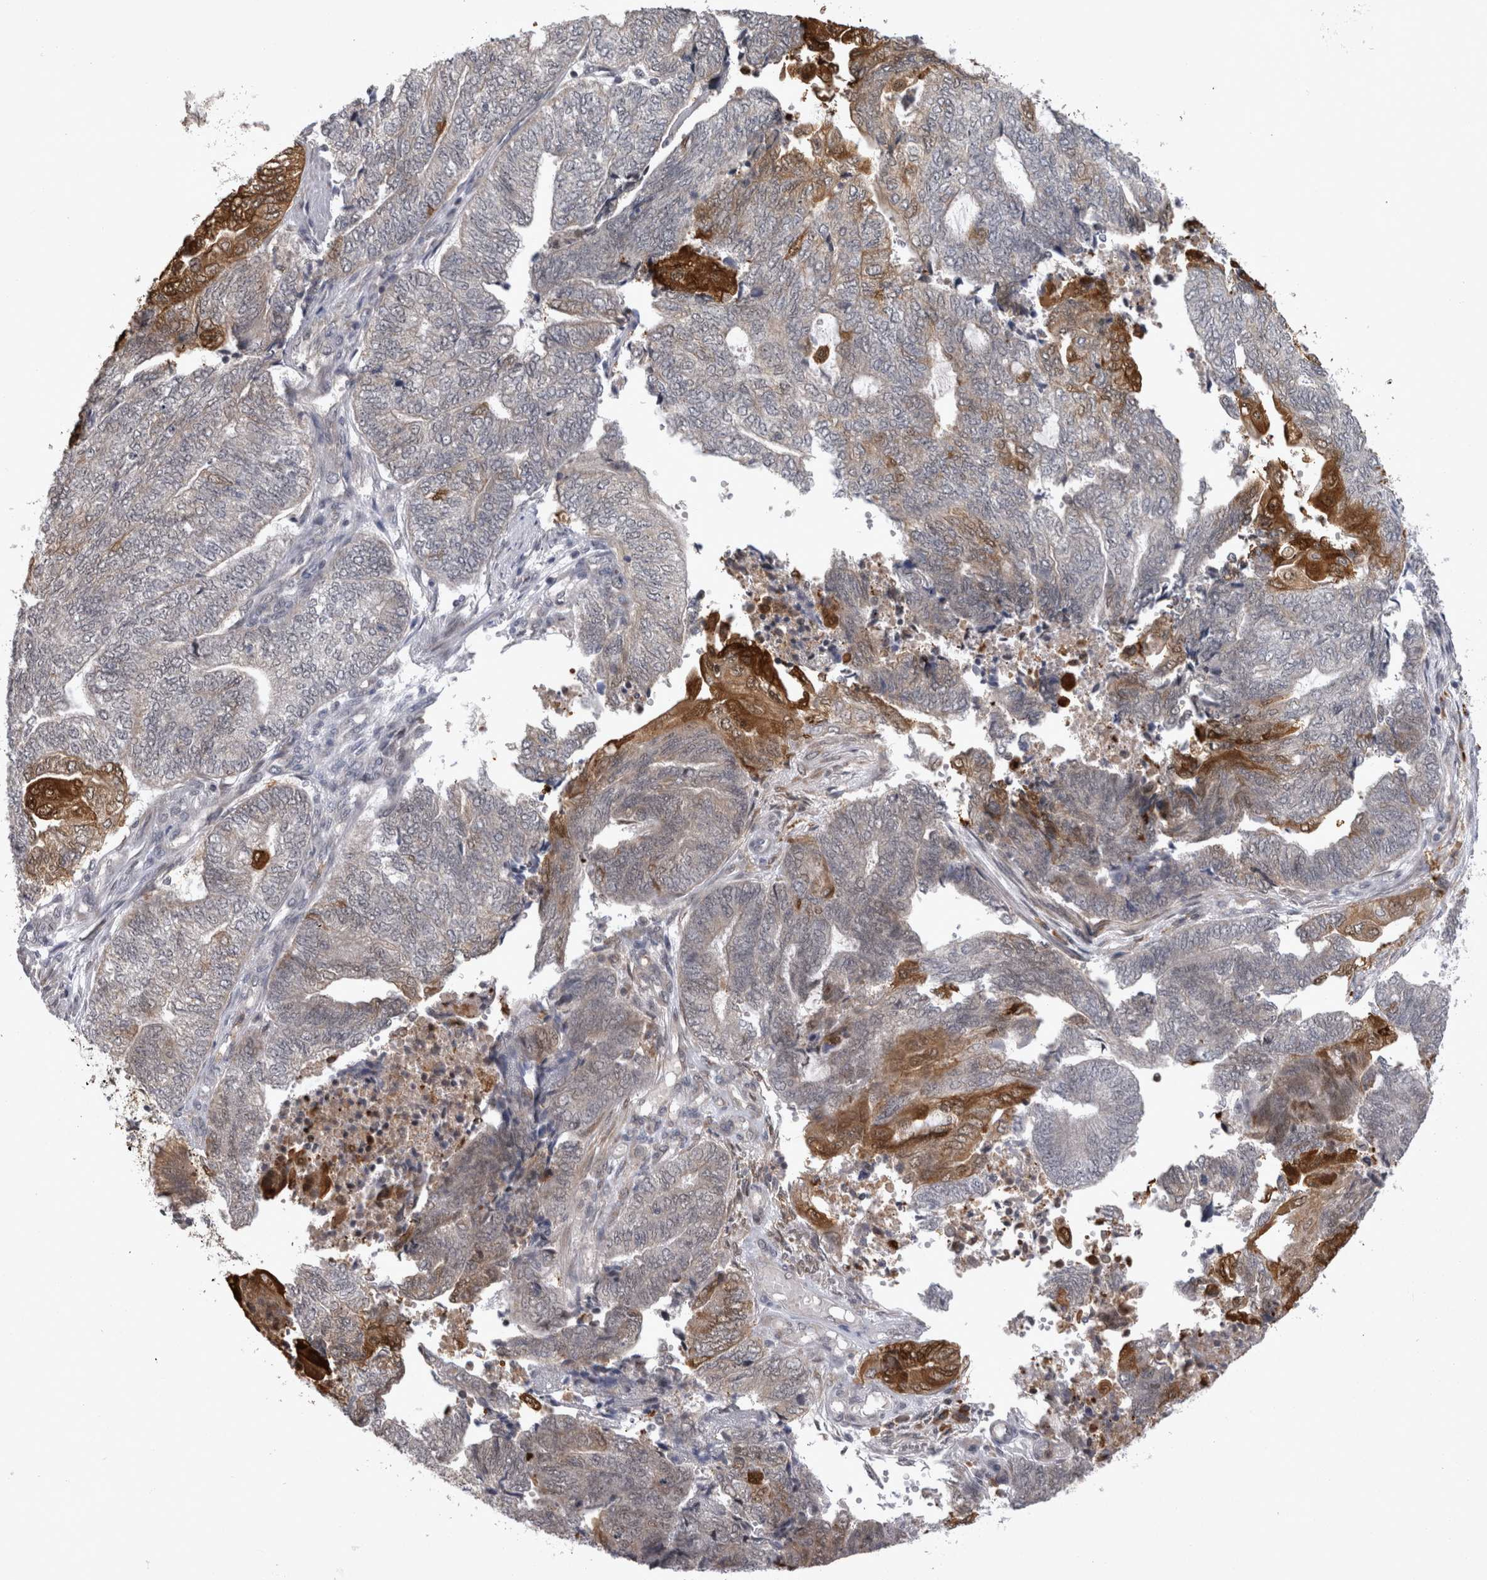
{"staining": {"intensity": "strong", "quantity": "<25%", "location": "cytoplasmic/membranous,nuclear"}, "tissue": "endometrial cancer", "cell_type": "Tumor cells", "image_type": "cancer", "snomed": [{"axis": "morphology", "description": "Adenocarcinoma, NOS"}, {"axis": "topography", "description": "Uterus"}, {"axis": "topography", "description": "Endometrium"}], "caption": "There is medium levels of strong cytoplasmic/membranous and nuclear staining in tumor cells of adenocarcinoma (endometrial), as demonstrated by immunohistochemical staining (brown color).", "gene": "CHIC2", "patient": {"sex": "female", "age": 70}}